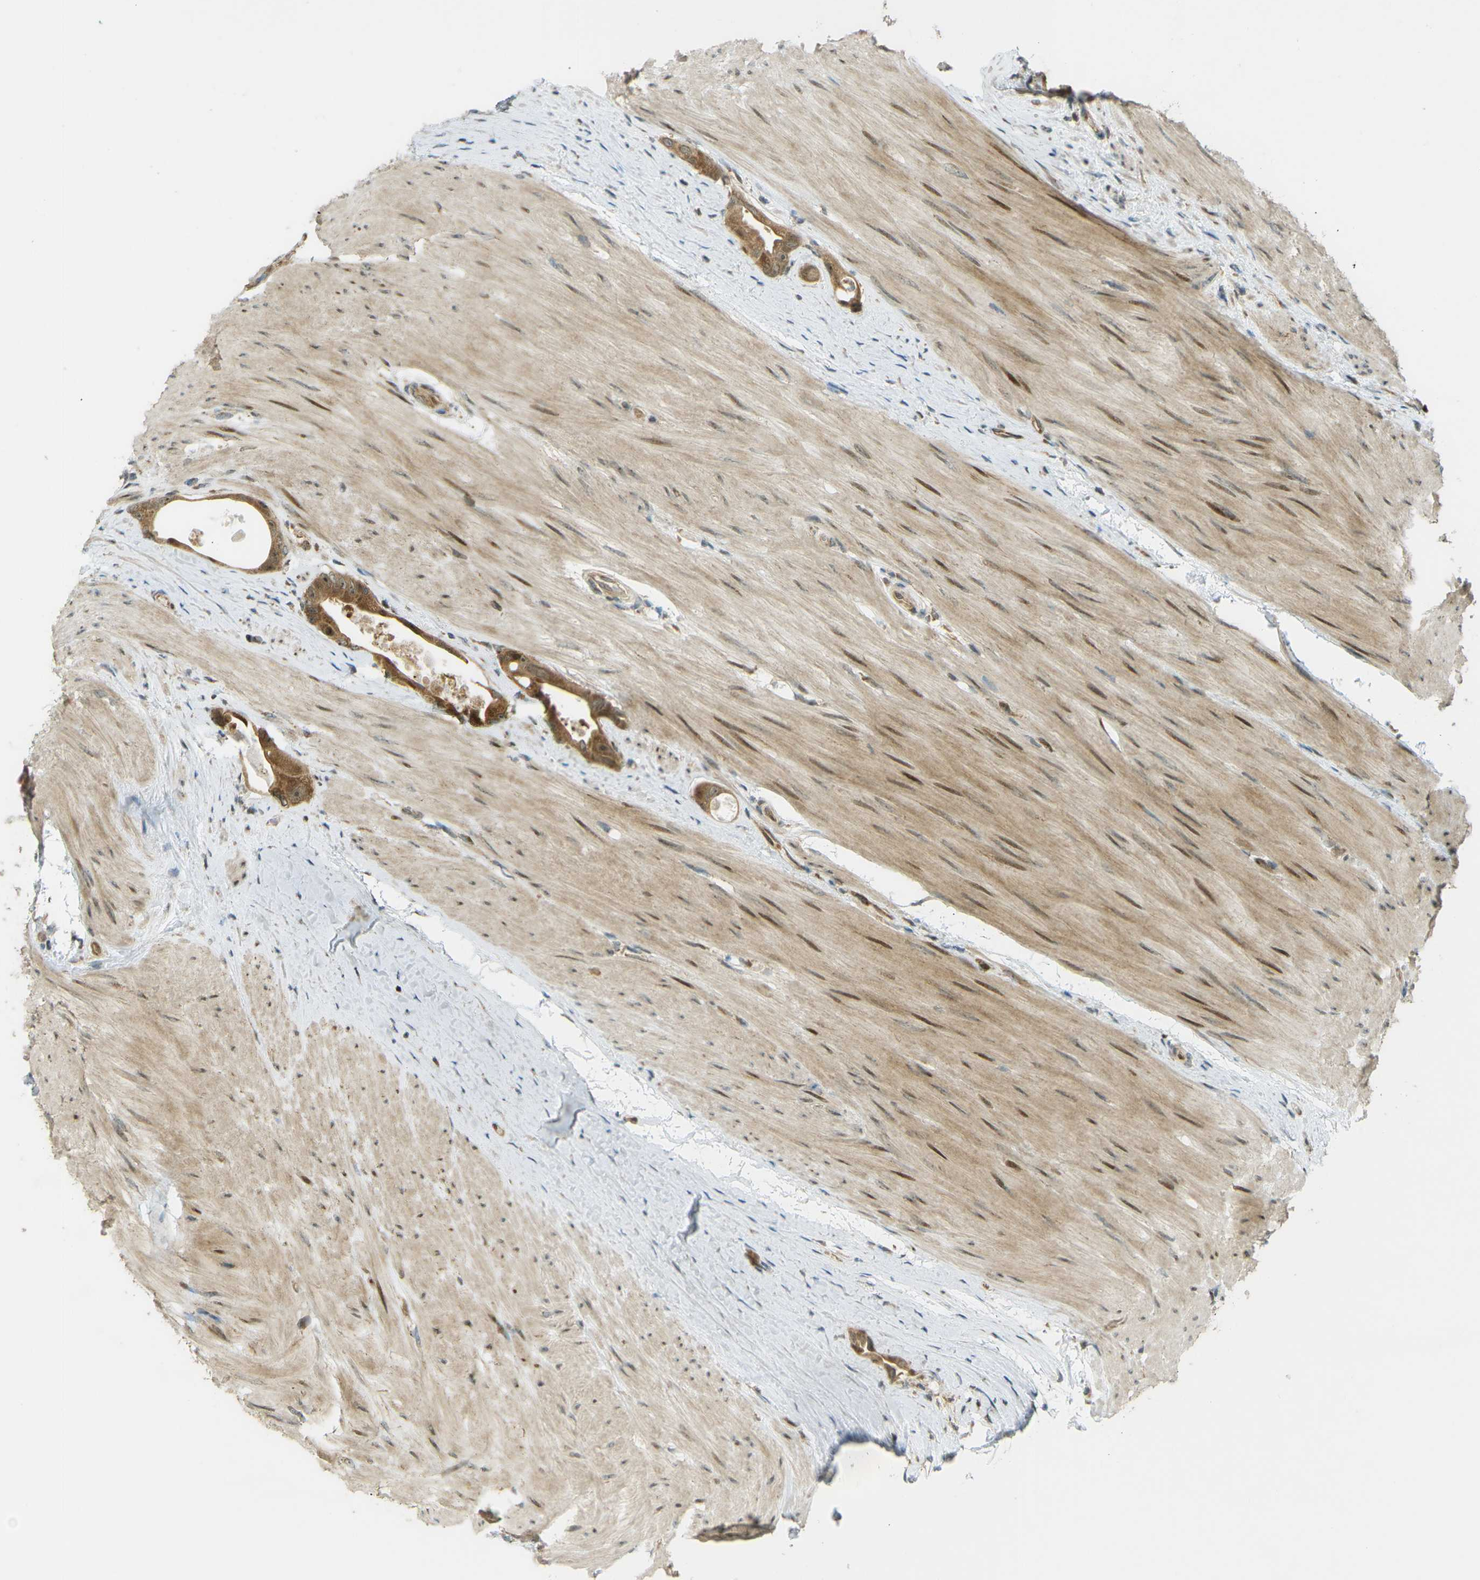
{"staining": {"intensity": "moderate", "quantity": ">75%", "location": "cytoplasmic/membranous,nuclear"}, "tissue": "colorectal cancer", "cell_type": "Tumor cells", "image_type": "cancer", "snomed": [{"axis": "morphology", "description": "Adenocarcinoma, NOS"}, {"axis": "topography", "description": "Rectum"}], "caption": "This is a photomicrograph of IHC staining of colorectal cancer (adenocarcinoma), which shows moderate staining in the cytoplasmic/membranous and nuclear of tumor cells.", "gene": "CCDC186", "patient": {"sex": "male", "age": 51}}